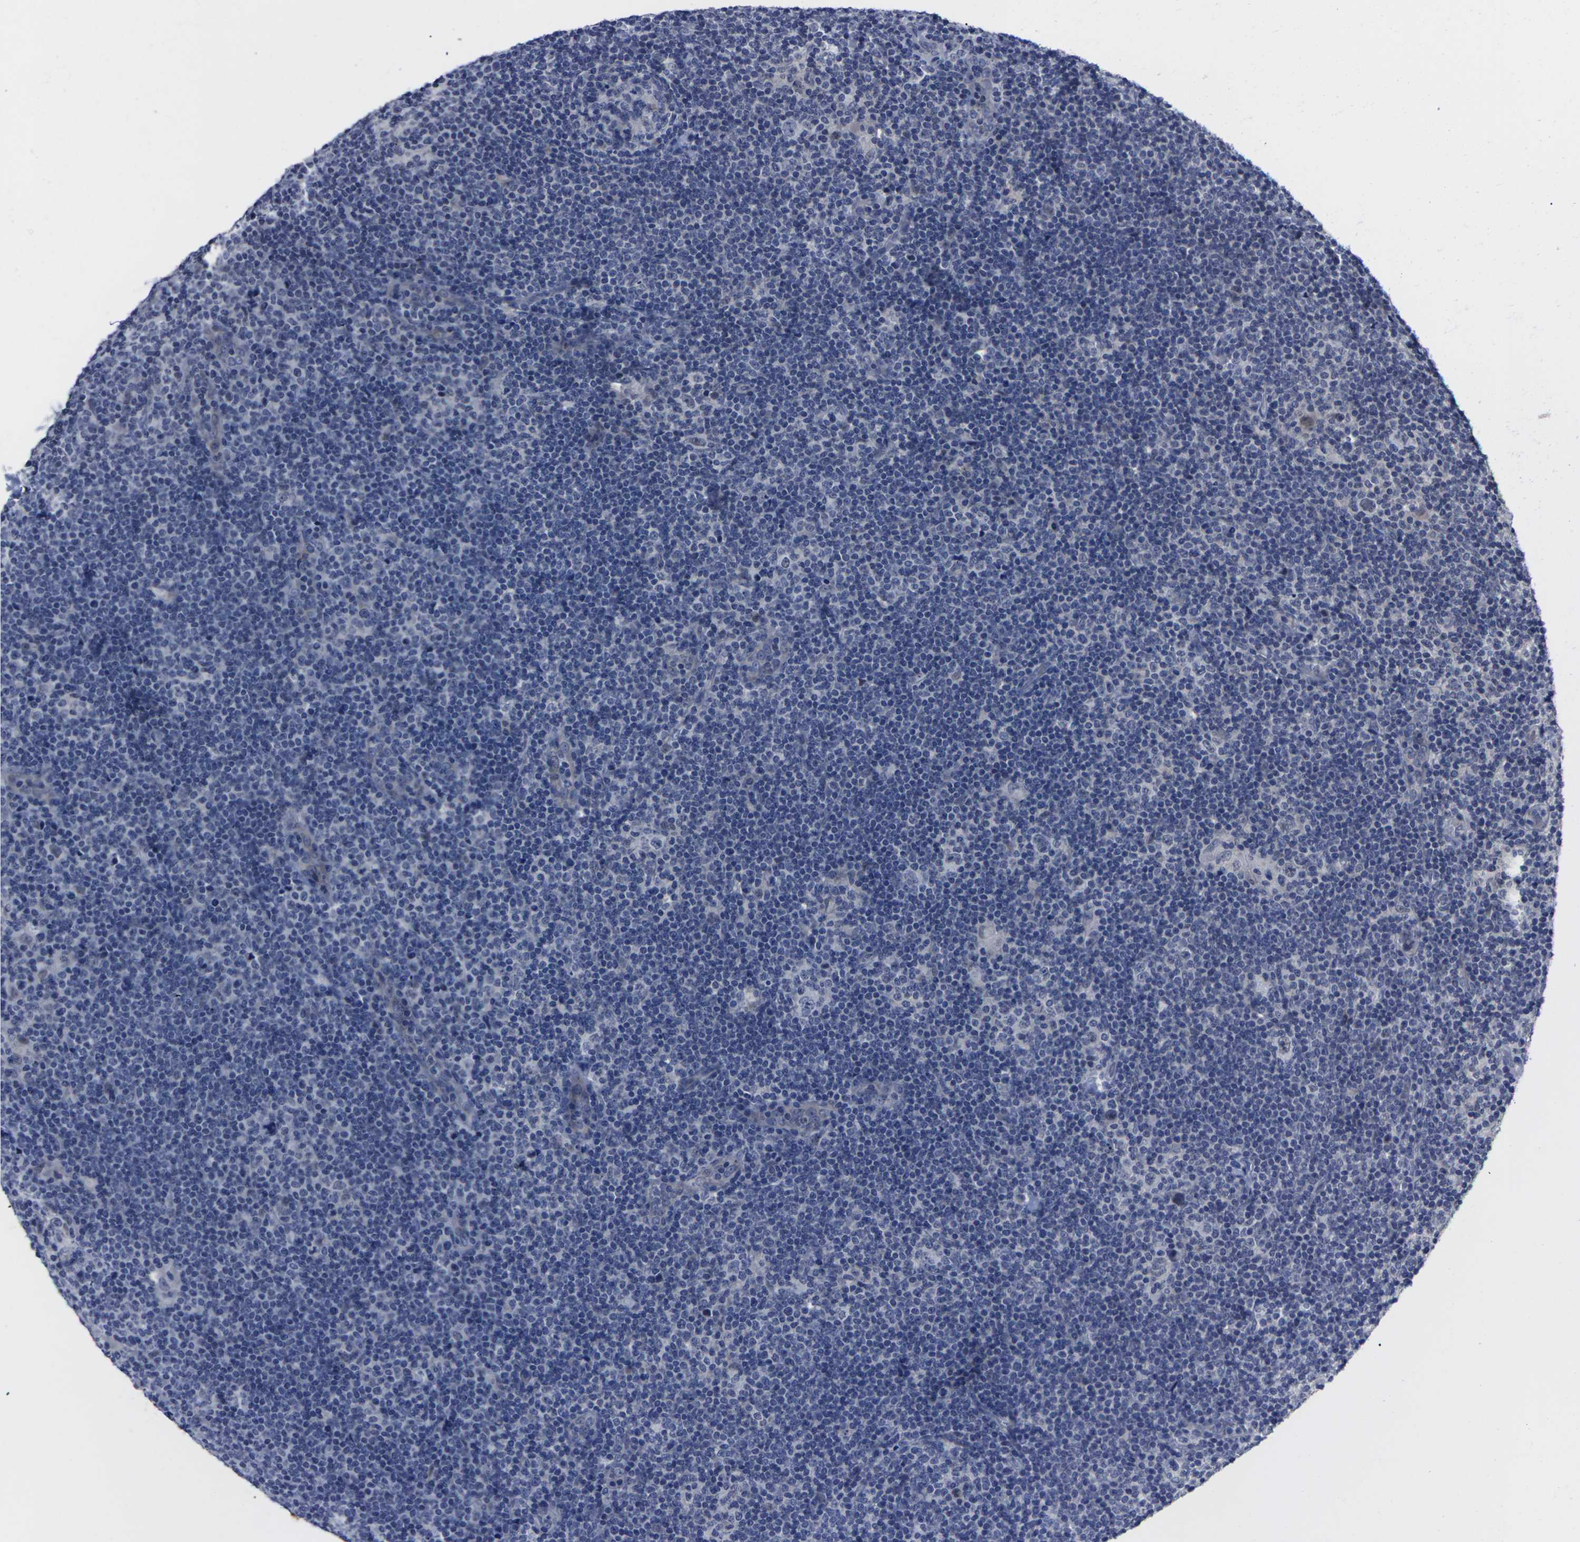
{"staining": {"intensity": "weak", "quantity": "<25%", "location": "cytoplasmic/membranous"}, "tissue": "lymphoma", "cell_type": "Tumor cells", "image_type": "cancer", "snomed": [{"axis": "morphology", "description": "Hodgkin's disease, NOS"}, {"axis": "topography", "description": "Lymph node"}], "caption": "Image shows no significant protein staining in tumor cells of lymphoma.", "gene": "MSANTD4", "patient": {"sex": "female", "age": 57}}